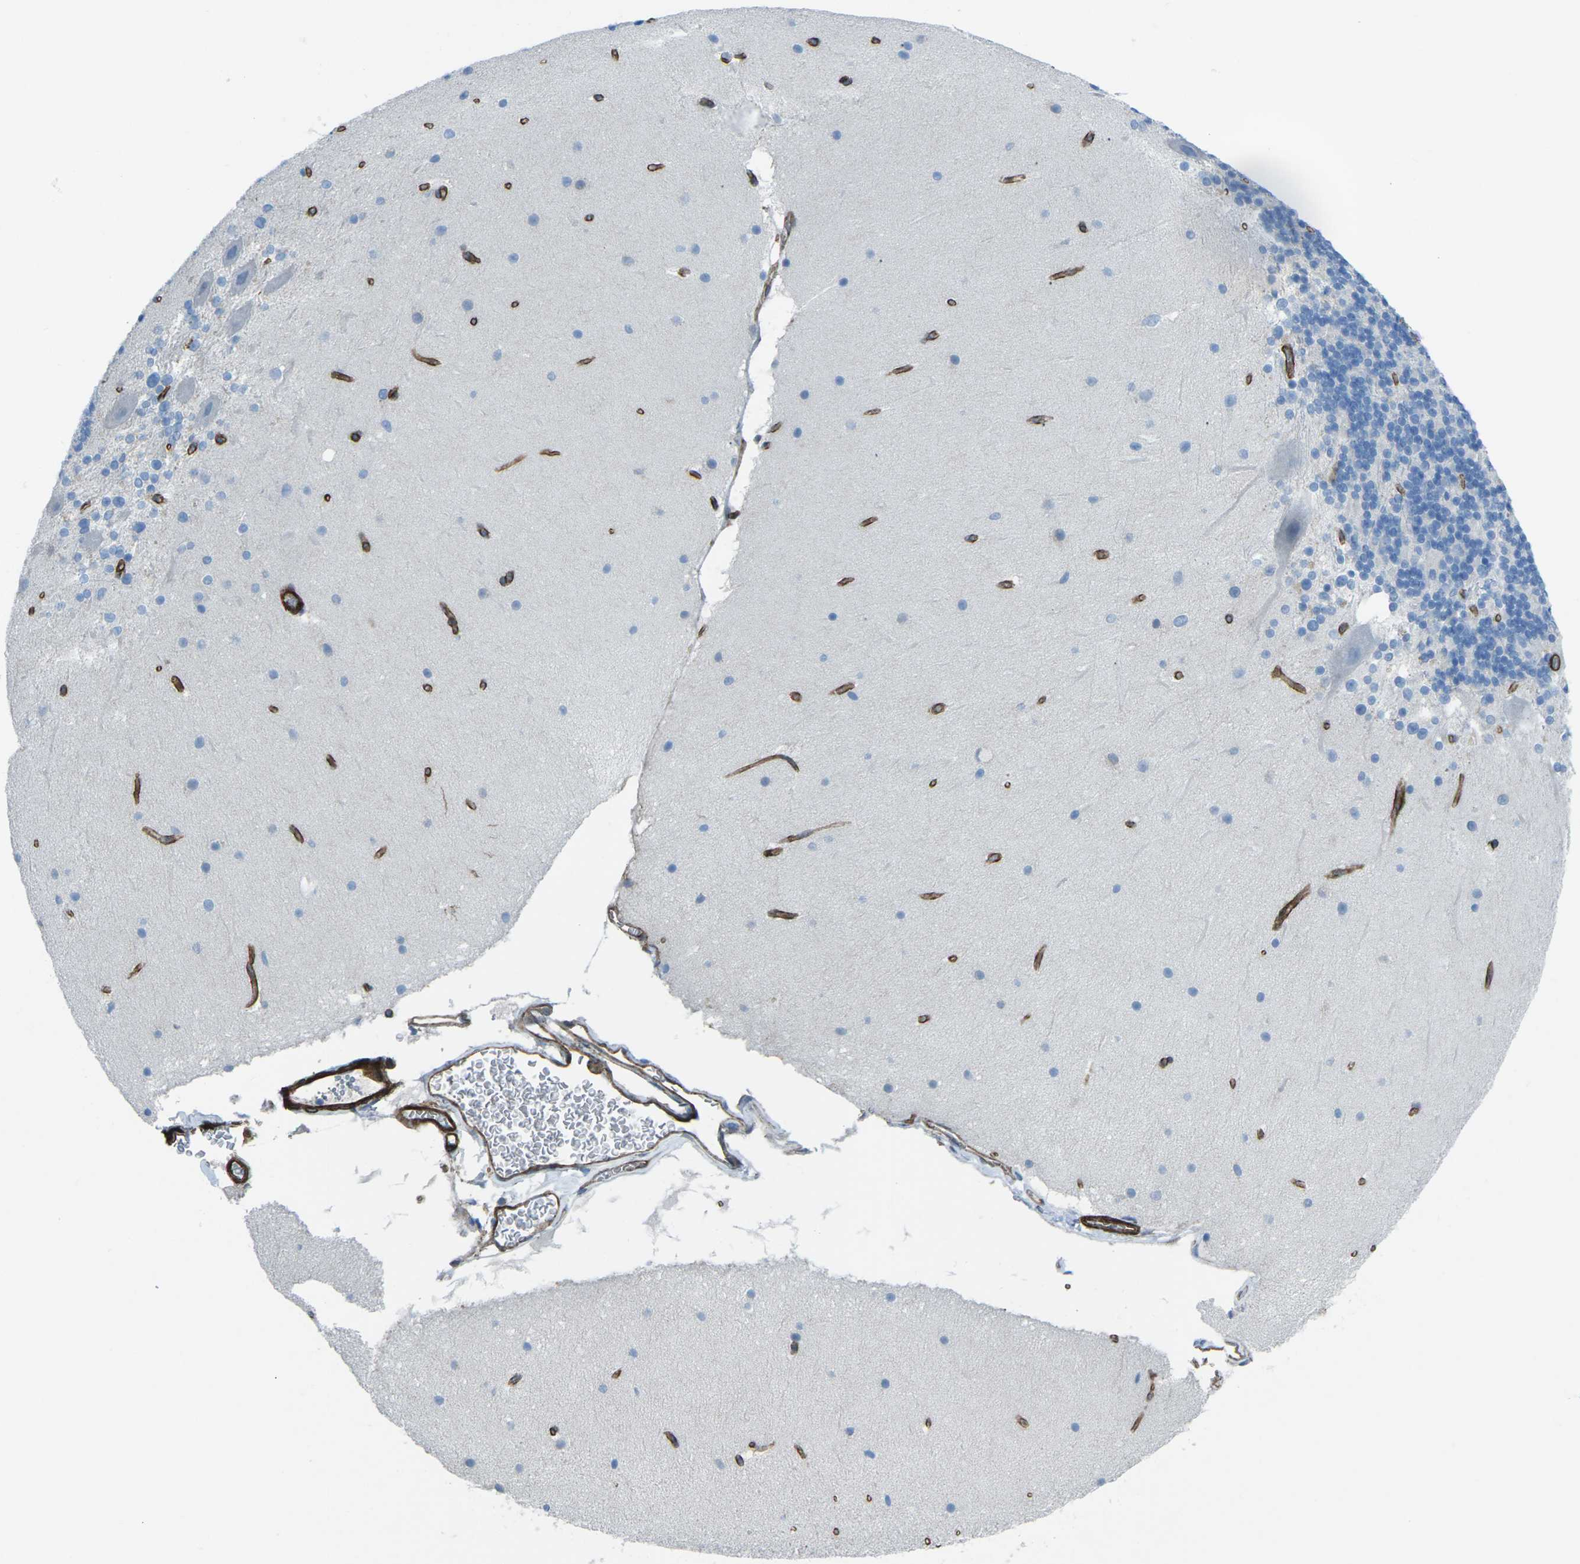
{"staining": {"intensity": "negative", "quantity": "none", "location": "none"}, "tissue": "cerebellum", "cell_type": "Cells in granular layer", "image_type": "normal", "snomed": [{"axis": "morphology", "description": "Normal tissue, NOS"}, {"axis": "topography", "description": "Cerebellum"}], "caption": "Histopathology image shows no significant protein expression in cells in granular layer of unremarkable cerebellum.", "gene": "UTRN", "patient": {"sex": "female", "age": 19}}